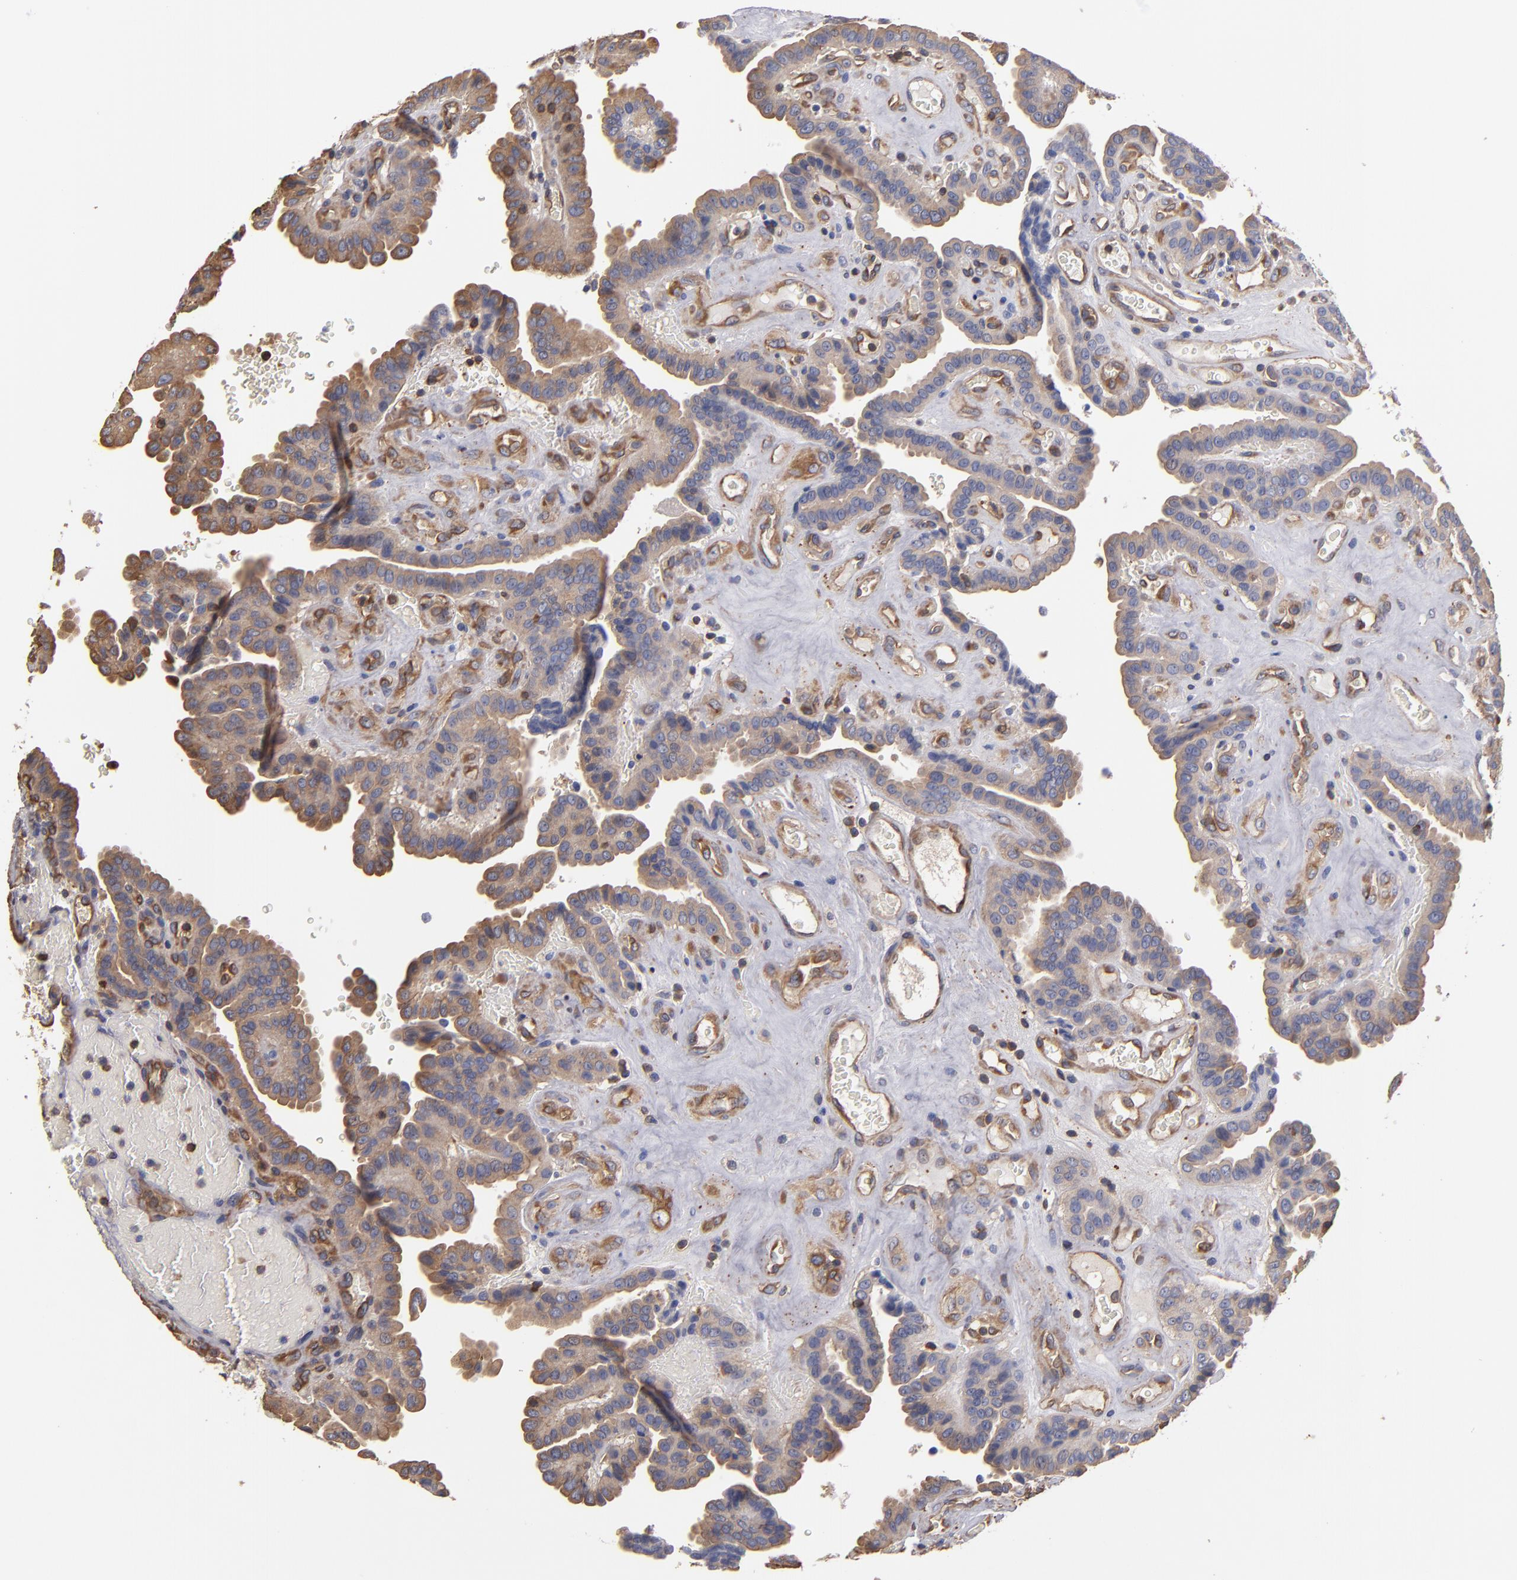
{"staining": {"intensity": "moderate", "quantity": ">75%", "location": "cytoplasmic/membranous"}, "tissue": "thyroid cancer", "cell_type": "Tumor cells", "image_type": "cancer", "snomed": [{"axis": "morphology", "description": "Papillary adenocarcinoma, NOS"}, {"axis": "topography", "description": "Thyroid gland"}], "caption": "Immunohistochemical staining of thyroid cancer (papillary adenocarcinoma) shows medium levels of moderate cytoplasmic/membranous positivity in approximately >75% of tumor cells.", "gene": "ESYT2", "patient": {"sex": "male", "age": 87}}